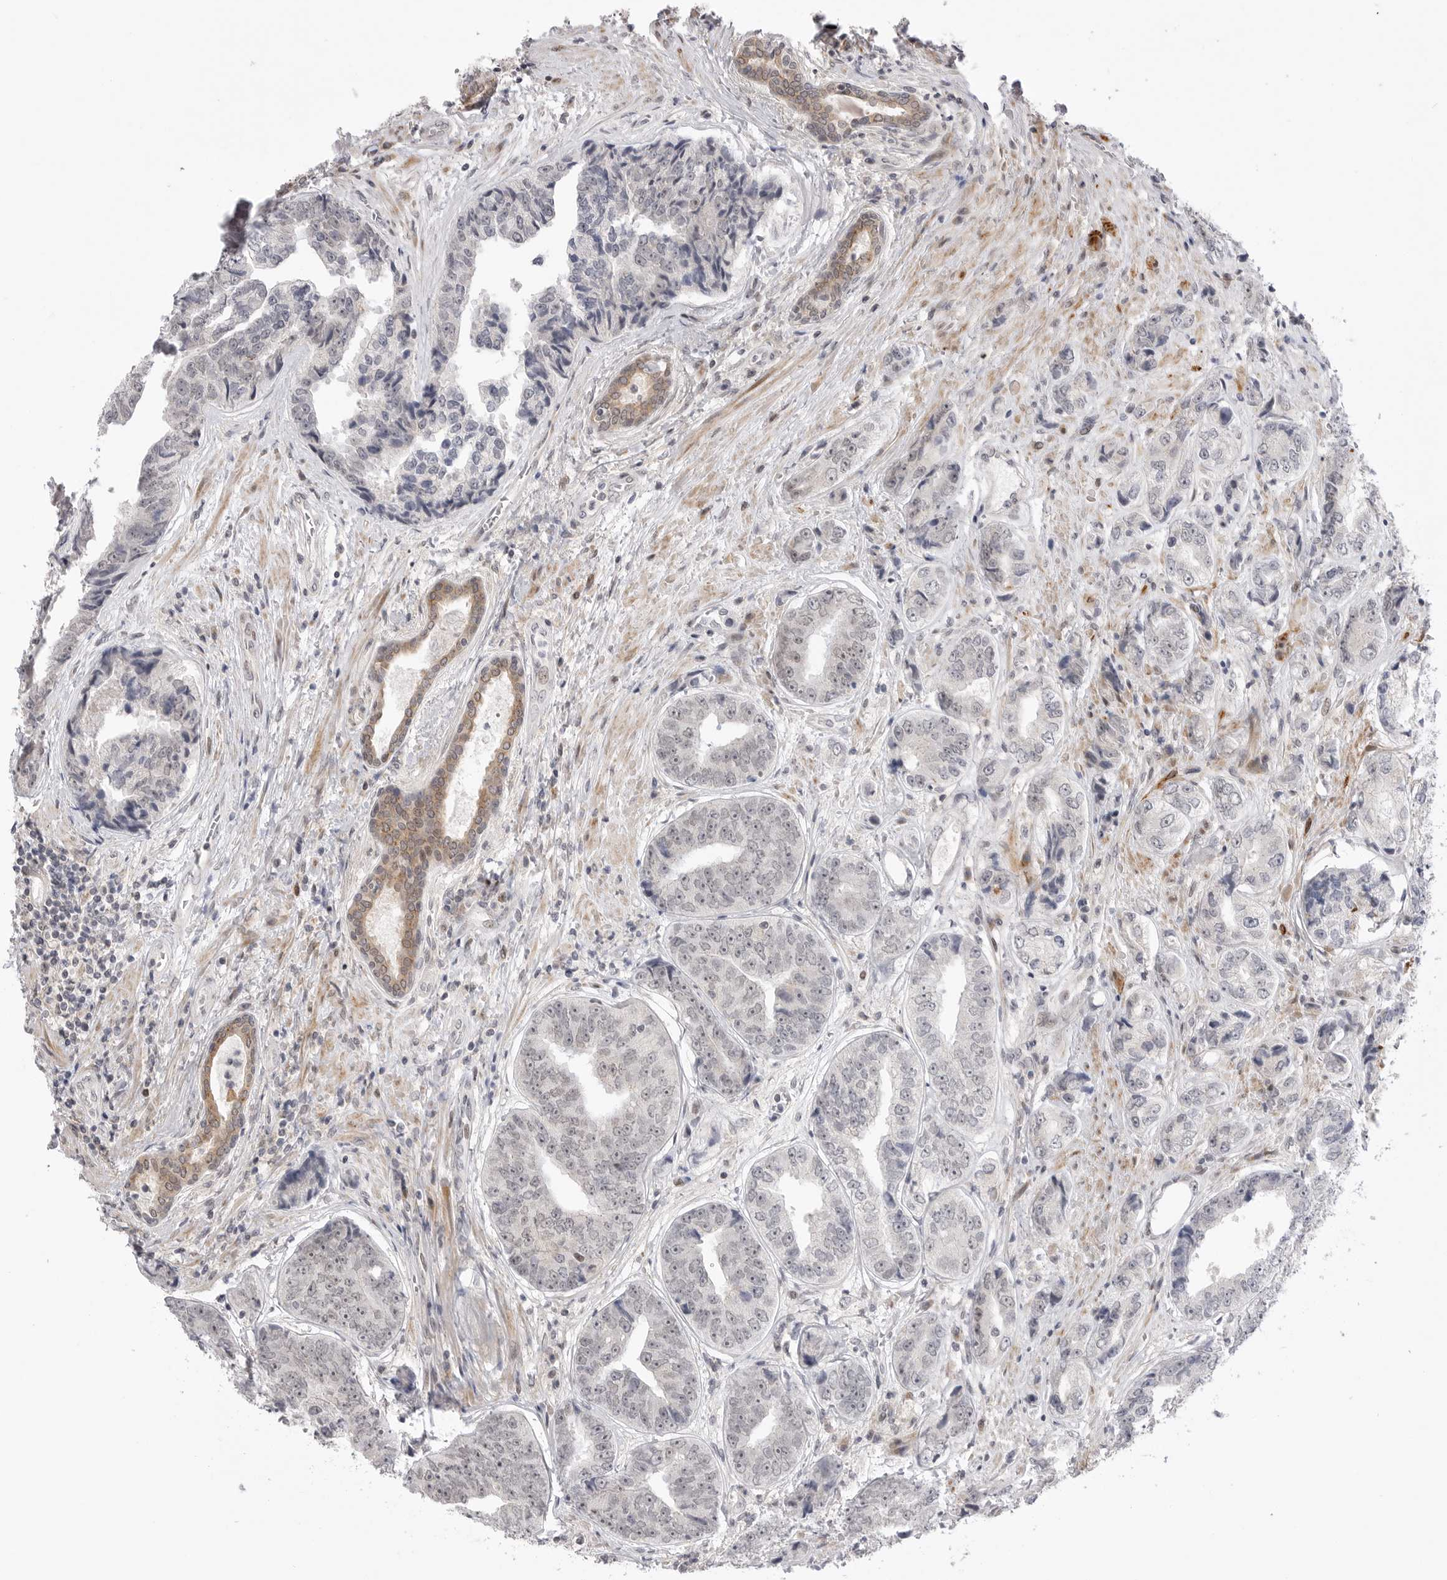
{"staining": {"intensity": "moderate", "quantity": "<25%", "location": "cytoplasmic/membranous,nuclear"}, "tissue": "prostate cancer", "cell_type": "Tumor cells", "image_type": "cancer", "snomed": [{"axis": "morphology", "description": "Adenocarcinoma, High grade"}, {"axis": "topography", "description": "Prostate"}], "caption": "The photomicrograph shows a brown stain indicating the presence of a protein in the cytoplasmic/membranous and nuclear of tumor cells in prostate adenocarcinoma (high-grade).", "gene": "GGT6", "patient": {"sex": "male", "age": 61}}